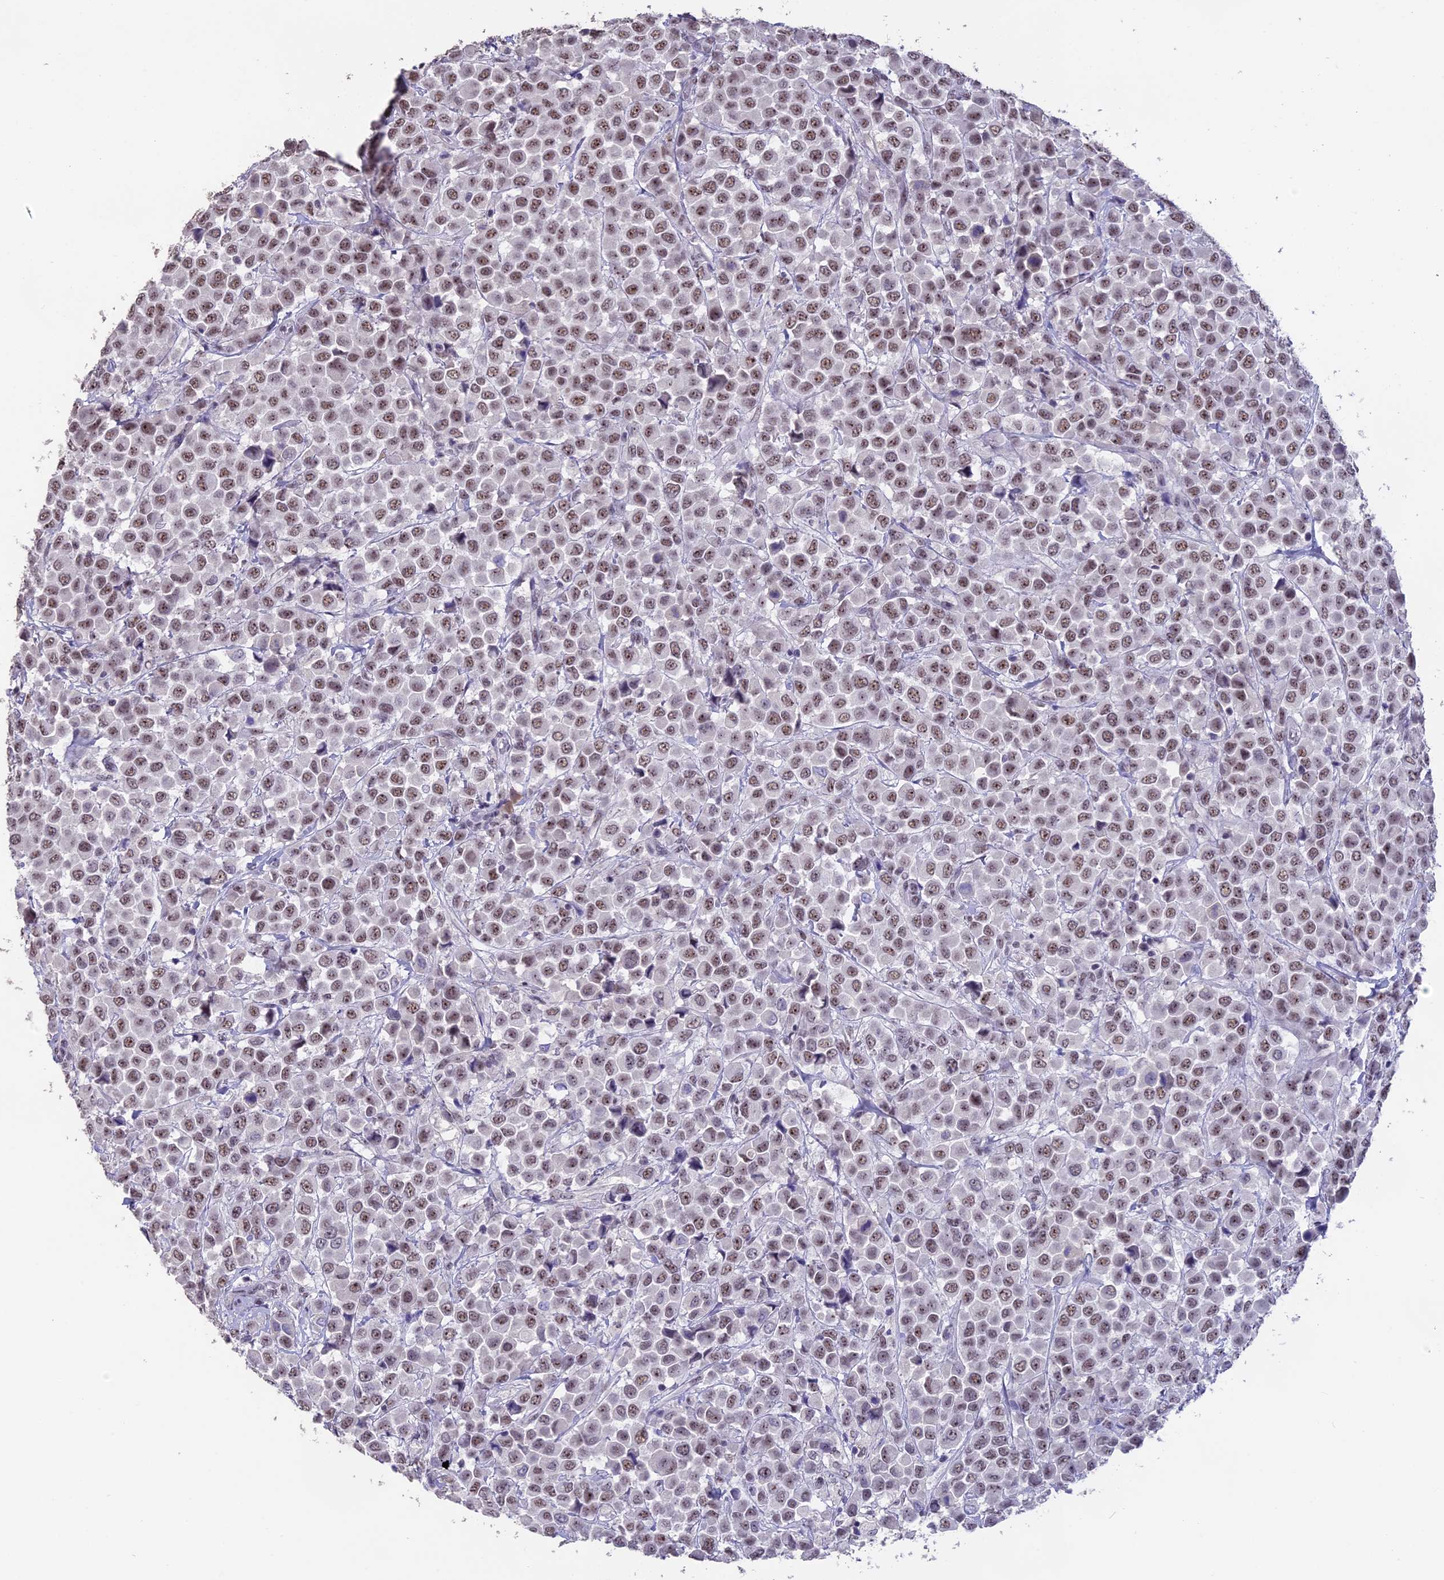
{"staining": {"intensity": "weak", "quantity": ">75%", "location": "nuclear"}, "tissue": "breast cancer", "cell_type": "Tumor cells", "image_type": "cancer", "snomed": [{"axis": "morphology", "description": "Duct carcinoma"}, {"axis": "topography", "description": "Breast"}], "caption": "Immunohistochemistry staining of invasive ductal carcinoma (breast), which shows low levels of weak nuclear expression in about >75% of tumor cells indicating weak nuclear protein staining. The staining was performed using DAB (3,3'-diaminobenzidine) (brown) for protein detection and nuclei were counterstained in hematoxylin (blue).", "gene": "SETD2", "patient": {"sex": "female", "age": 61}}